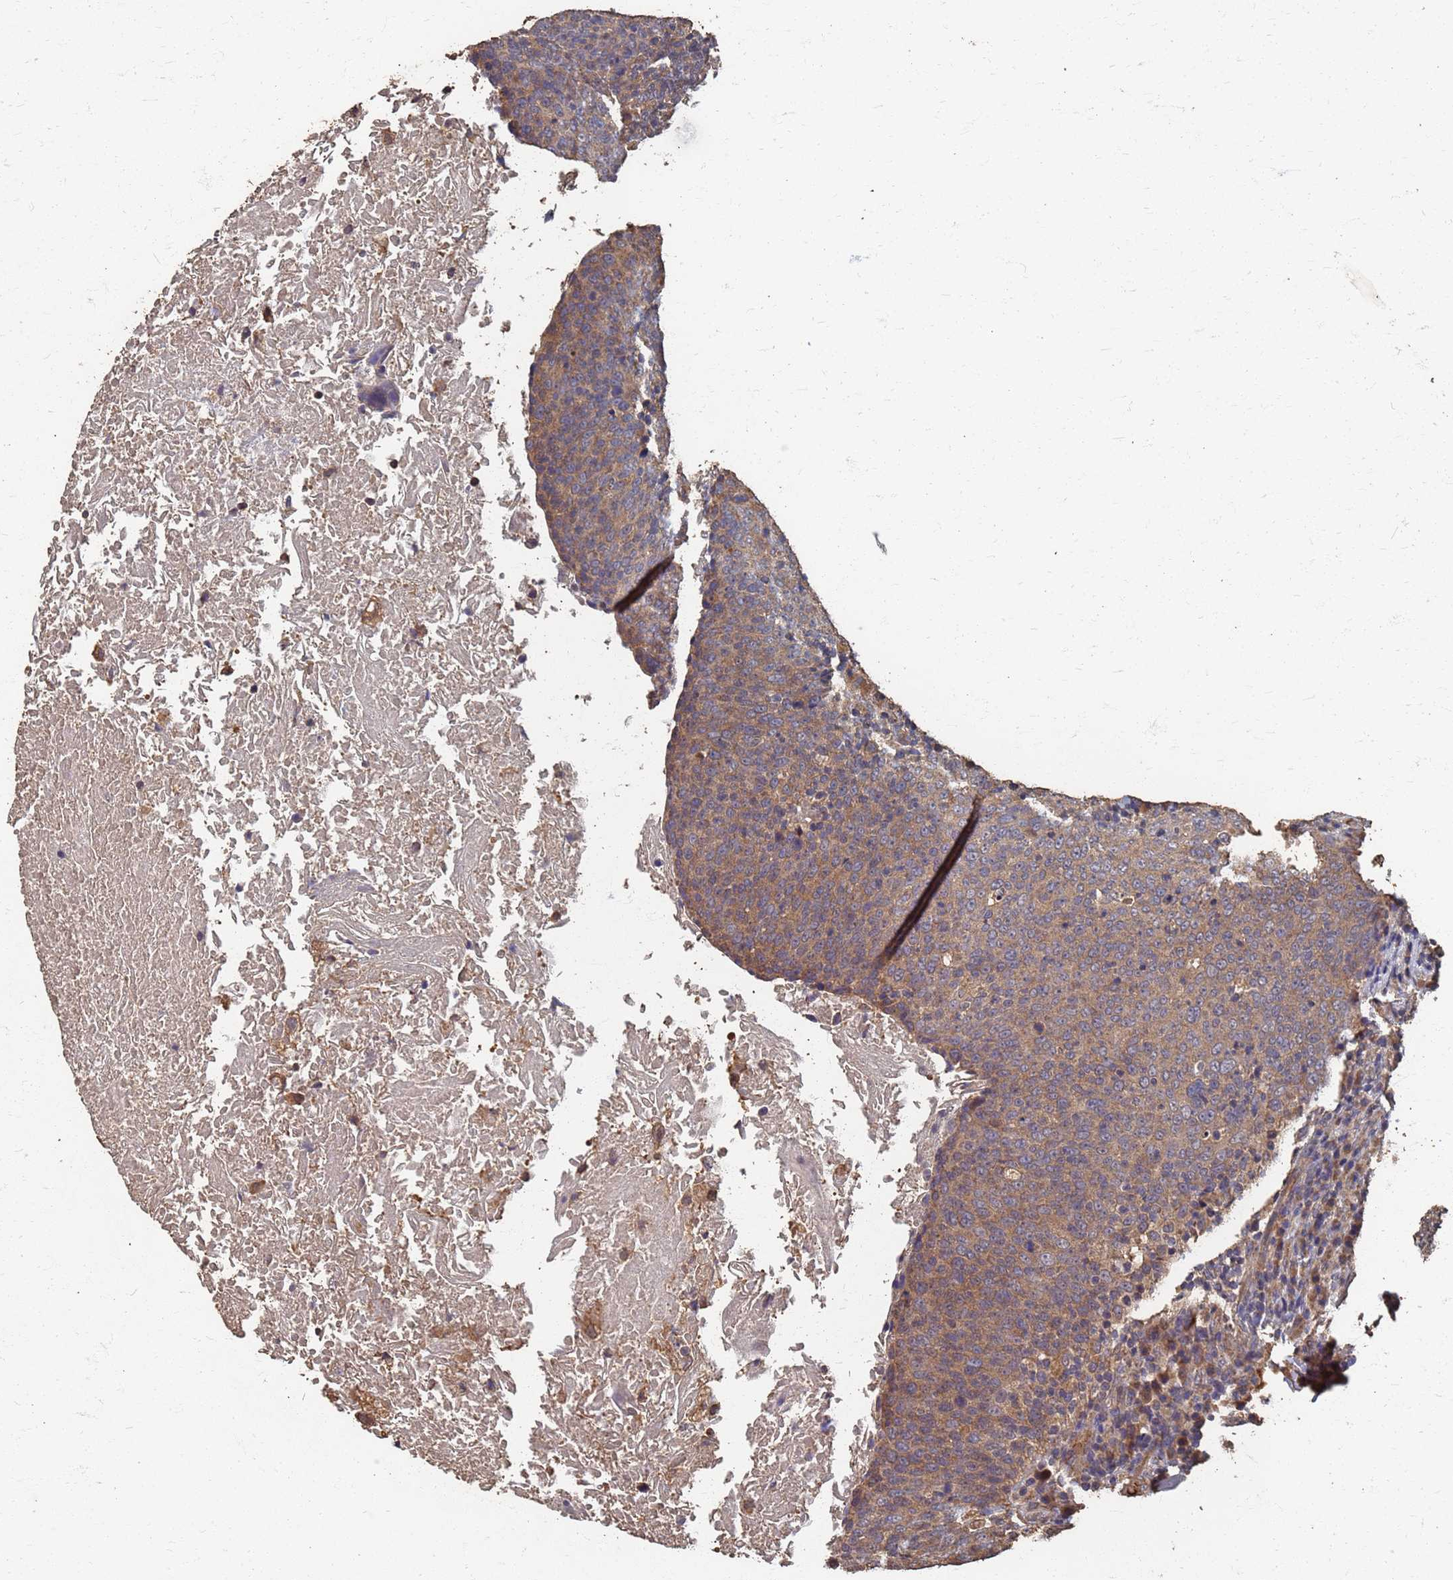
{"staining": {"intensity": "moderate", "quantity": ">75%", "location": "cytoplasmic/membranous"}, "tissue": "head and neck cancer", "cell_type": "Tumor cells", "image_type": "cancer", "snomed": [{"axis": "morphology", "description": "Squamous cell carcinoma, NOS"}, {"axis": "morphology", "description": "Squamous cell carcinoma, metastatic, NOS"}, {"axis": "topography", "description": "Lymph node"}, {"axis": "topography", "description": "Head-Neck"}], "caption": "DAB immunohistochemical staining of metastatic squamous cell carcinoma (head and neck) displays moderate cytoplasmic/membranous protein expression in about >75% of tumor cells.", "gene": "DPH5", "patient": {"sex": "male", "age": 62}}